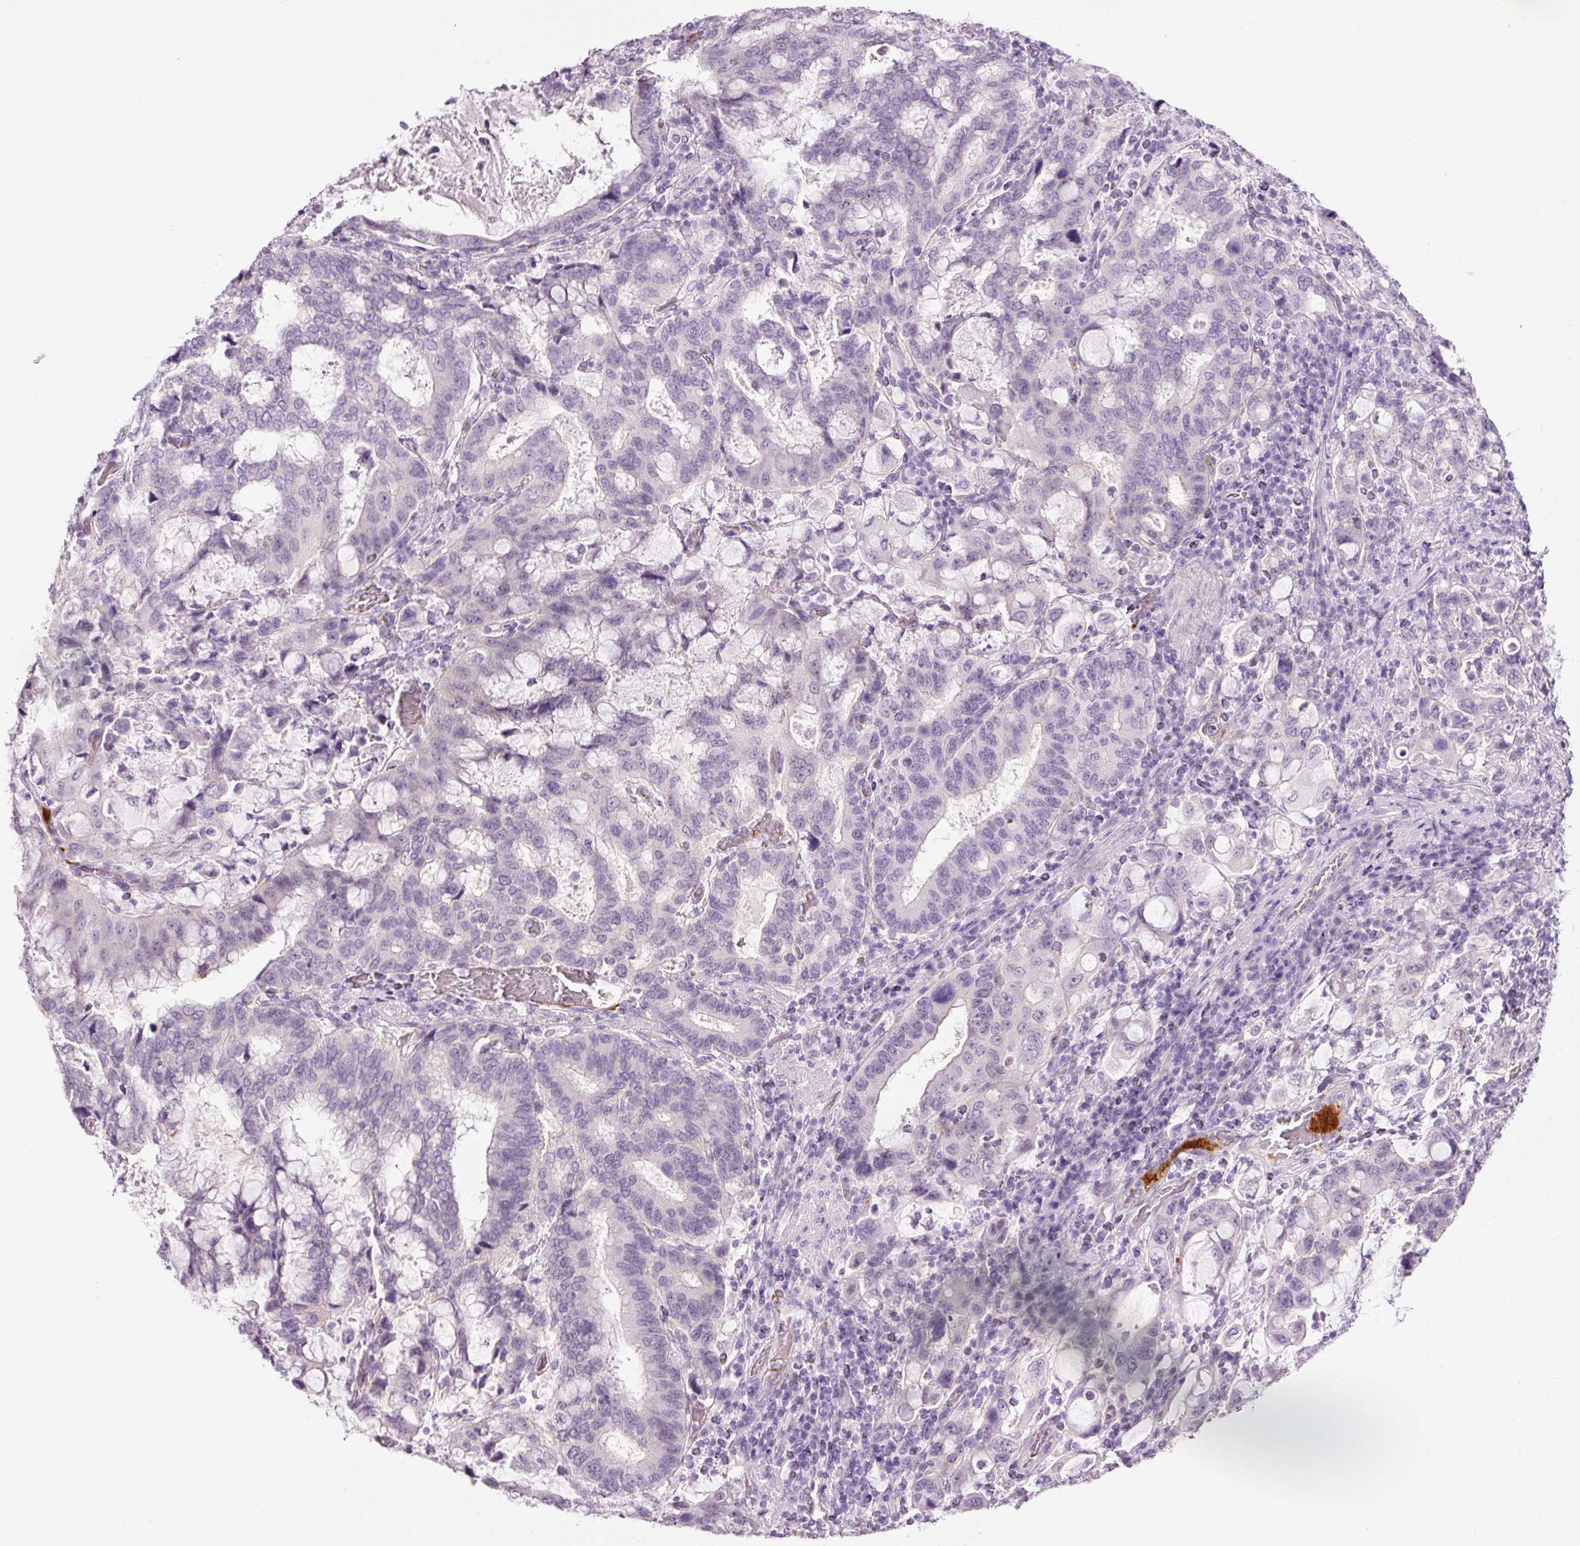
{"staining": {"intensity": "negative", "quantity": "none", "location": "none"}, "tissue": "stomach cancer", "cell_type": "Tumor cells", "image_type": "cancer", "snomed": [{"axis": "morphology", "description": "Adenocarcinoma, NOS"}, {"axis": "topography", "description": "Stomach, upper"}, {"axis": "topography", "description": "Stomach"}], "caption": "Immunohistochemistry (IHC) of human adenocarcinoma (stomach) exhibits no expression in tumor cells. The staining is performed using DAB brown chromogen with nuclei counter-stained in using hematoxylin.", "gene": "HSPA4L", "patient": {"sex": "male", "age": 62}}